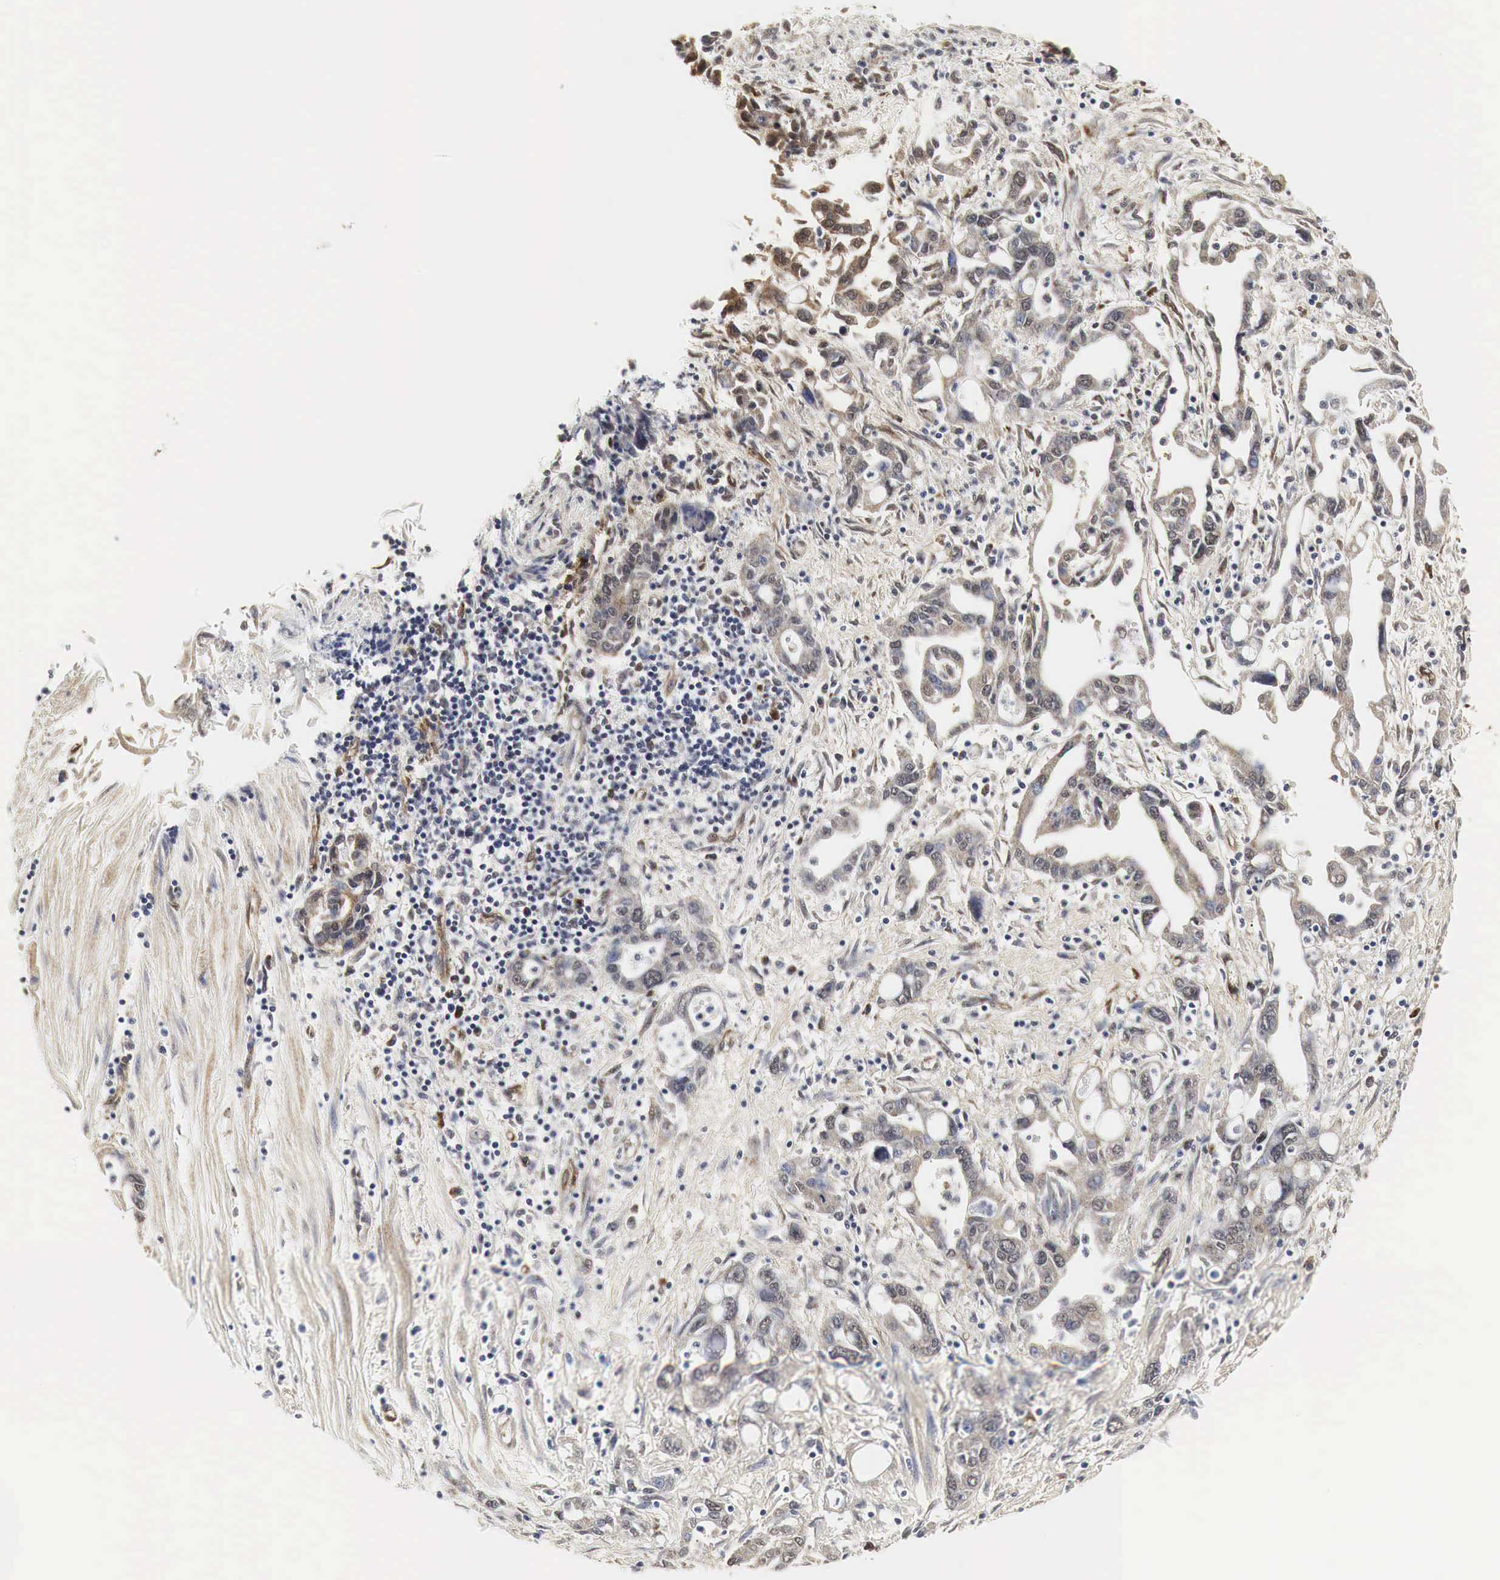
{"staining": {"intensity": "weak", "quantity": "25%-75%", "location": "cytoplasmic/membranous"}, "tissue": "pancreatic cancer", "cell_type": "Tumor cells", "image_type": "cancer", "snomed": [{"axis": "morphology", "description": "Adenocarcinoma, NOS"}, {"axis": "topography", "description": "Pancreas"}], "caption": "IHC image of neoplastic tissue: adenocarcinoma (pancreatic) stained using IHC demonstrates low levels of weak protein expression localized specifically in the cytoplasmic/membranous of tumor cells, appearing as a cytoplasmic/membranous brown color.", "gene": "SPIN1", "patient": {"sex": "female", "age": 57}}